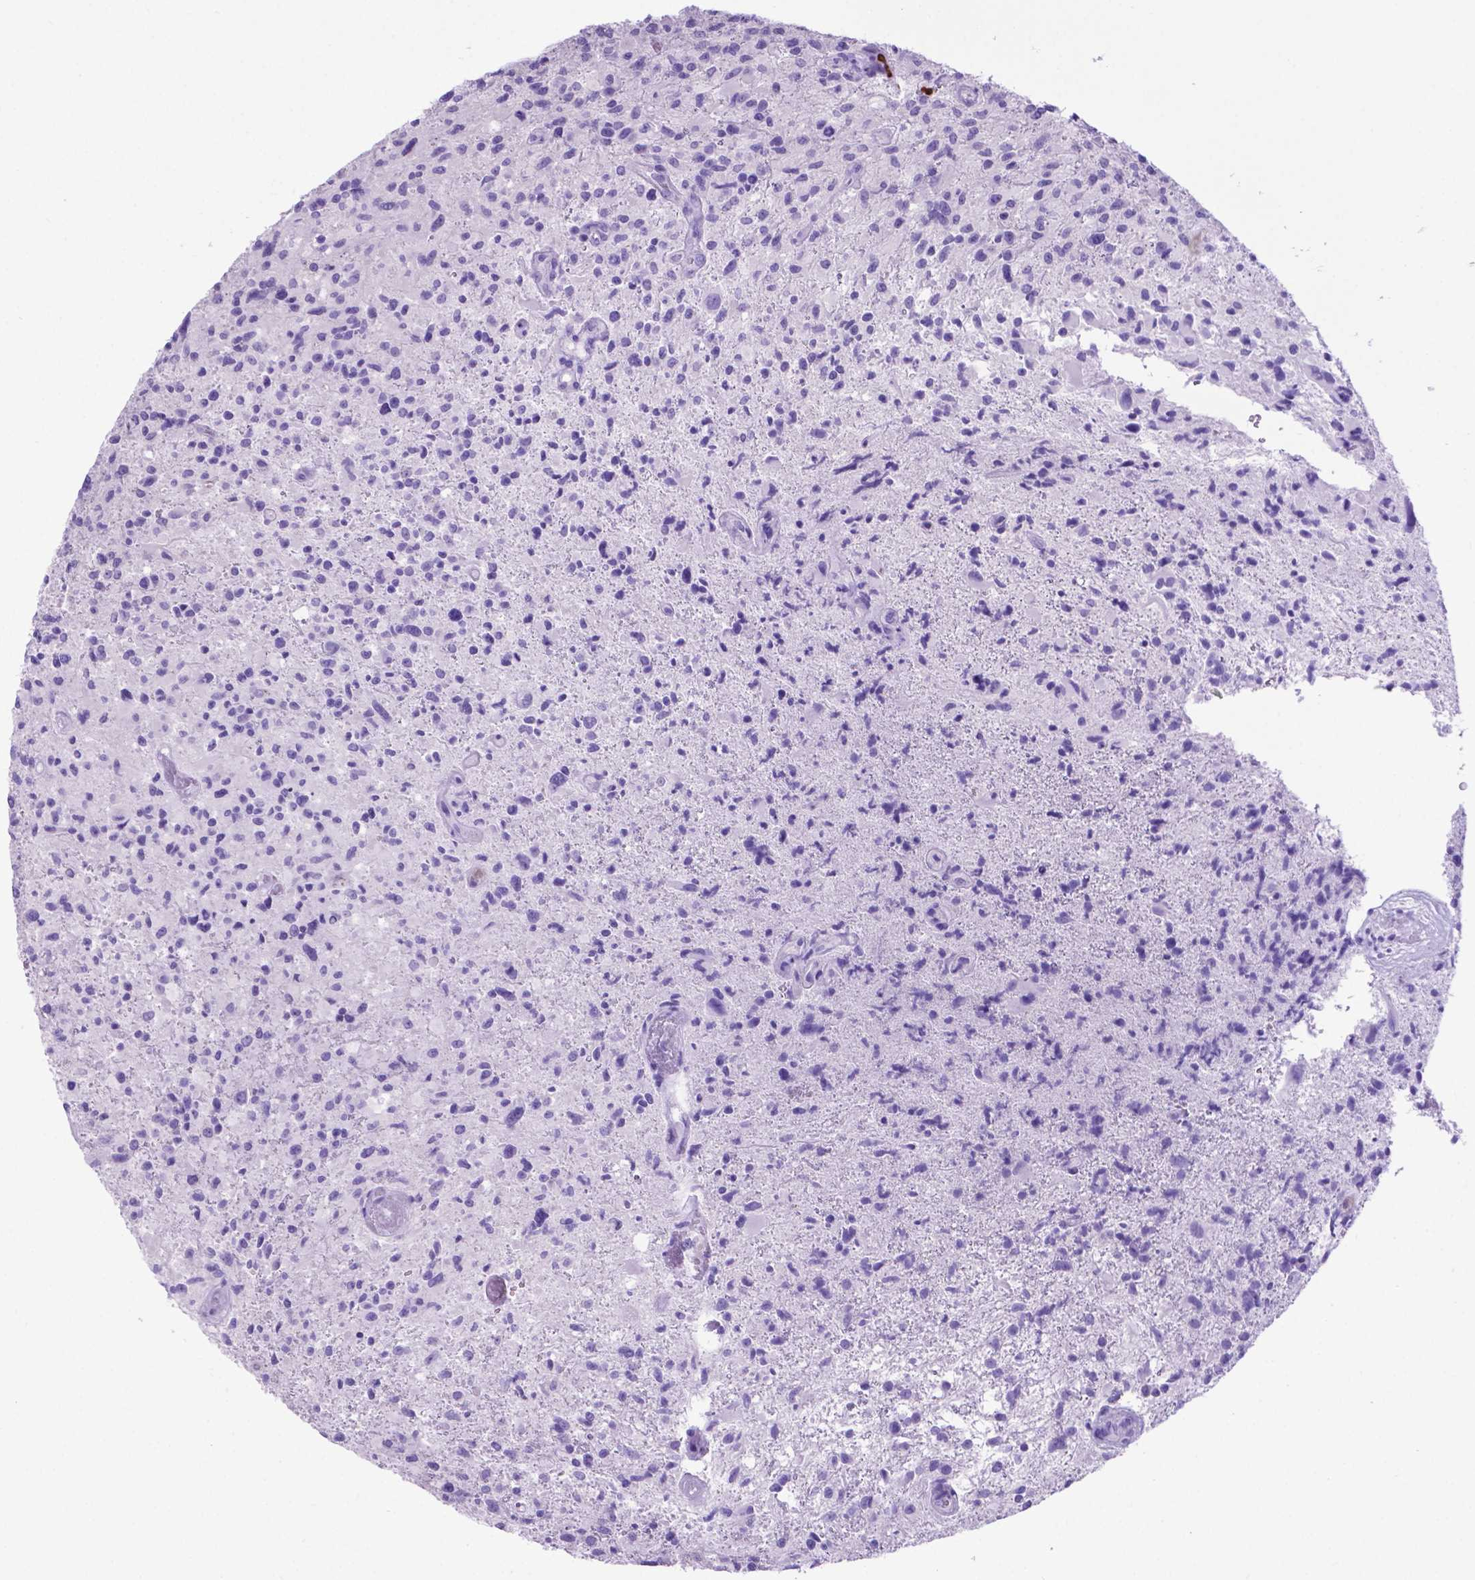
{"staining": {"intensity": "negative", "quantity": "none", "location": "none"}, "tissue": "glioma", "cell_type": "Tumor cells", "image_type": "cancer", "snomed": [{"axis": "morphology", "description": "Glioma, malignant, High grade"}, {"axis": "topography", "description": "Brain"}], "caption": "IHC image of neoplastic tissue: glioma stained with DAB (3,3'-diaminobenzidine) shows no significant protein positivity in tumor cells.", "gene": "LZTR1", "patient": {"sex": "male", "age": 63}}